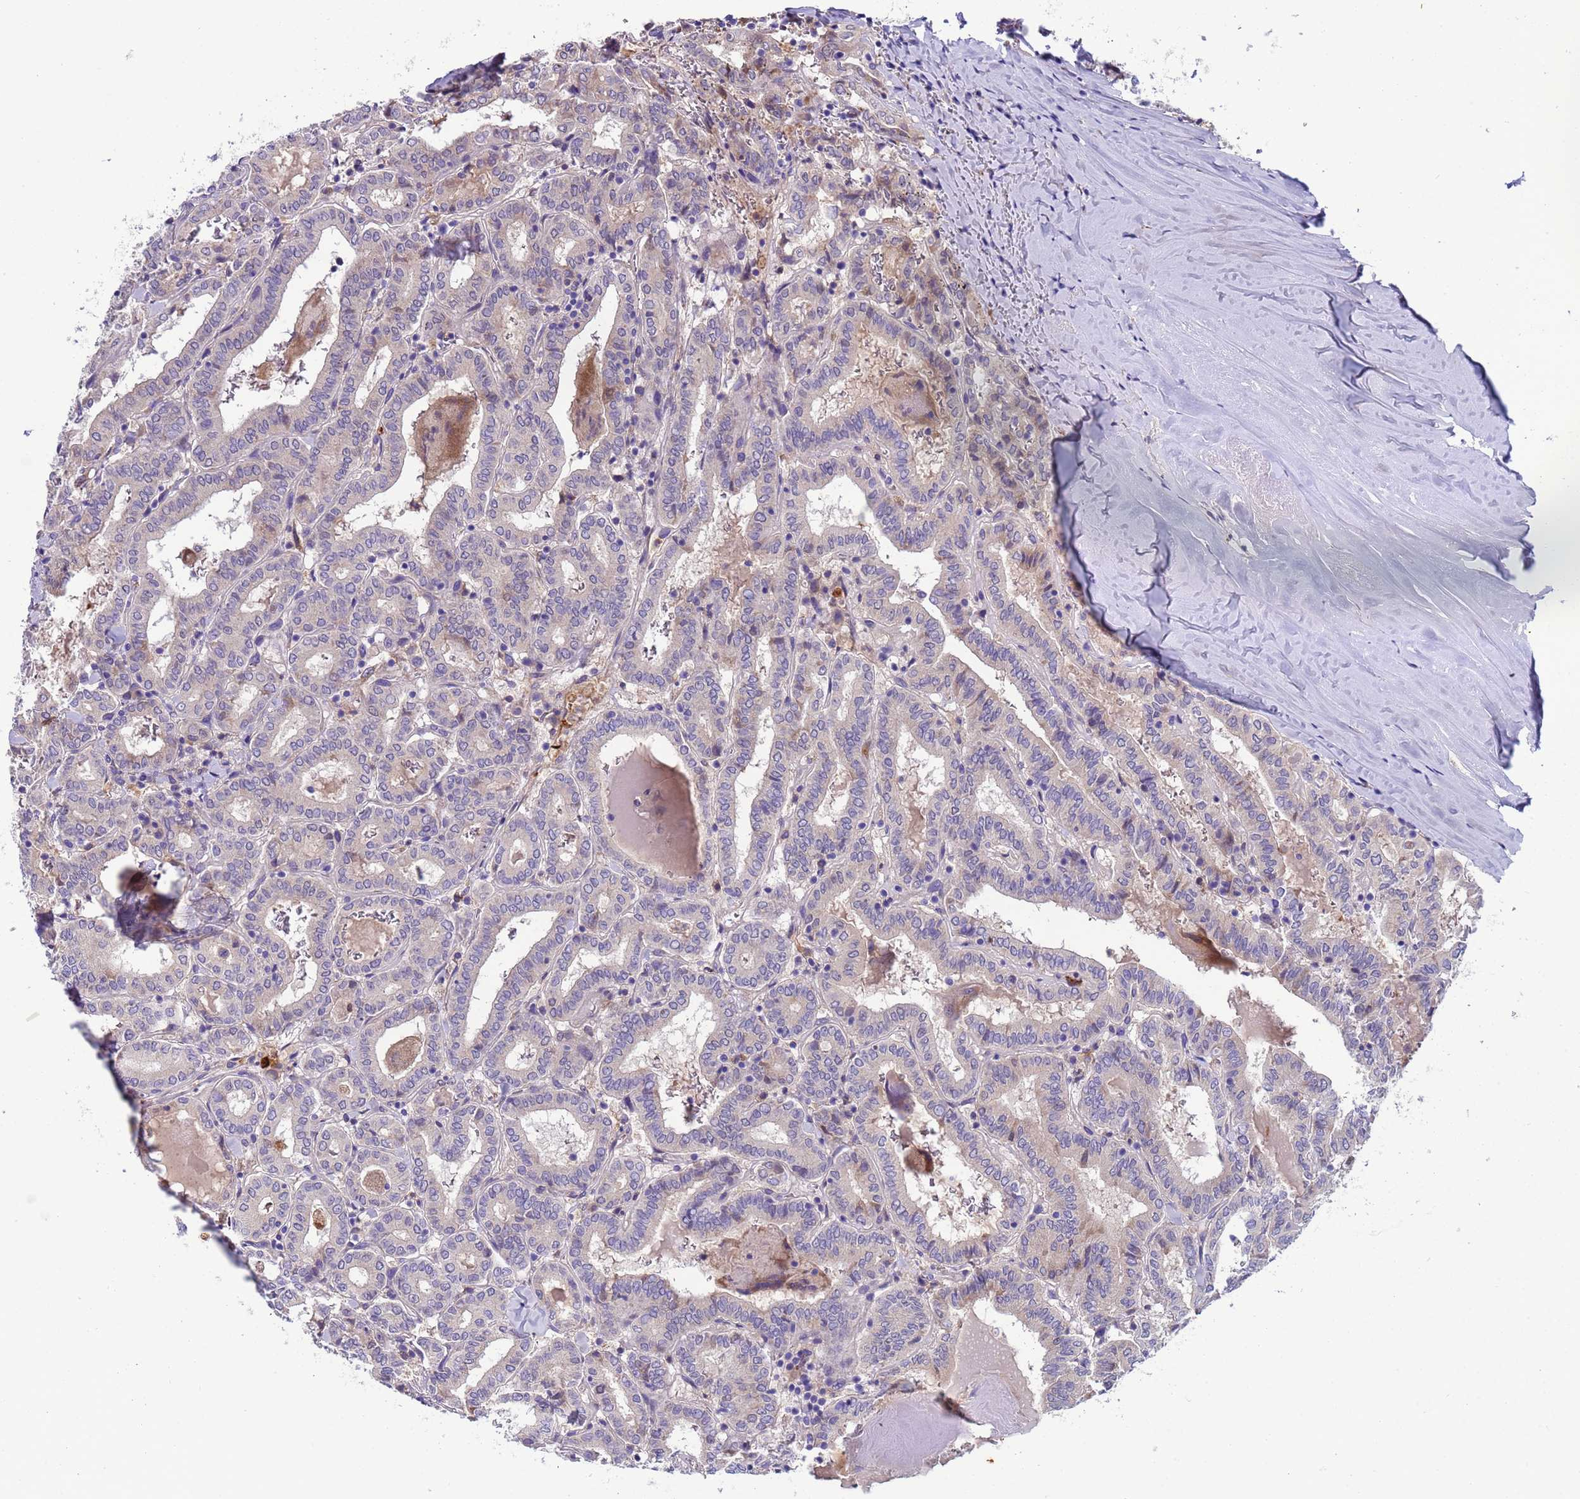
{"staining": {"intensity": "weak", "quantity": "<25%", "location": "cytoplasmic/membranous"}, "tissue": "thyroid cancer", "cell_type": "Tumor cells", "image_type": "cancer", "snomed": [{"axis": "morphology", "description": "Papillary adenocarcinoma, NOS"}, {"axis": "topography", "description": "Thyroid gland"}], "caption": "IHC photomicrograph of human thyroid cancer stained for a protein (brown), which exhibits no positivity in tumor cells. The staining was performed using DAB to visualize the protein expression in brown, while the nuclei were stained in blue with hematoxylin (Magnification: 20x).", "gene": "PAQR7", "patient": {"sex": "female", "age": 72}}